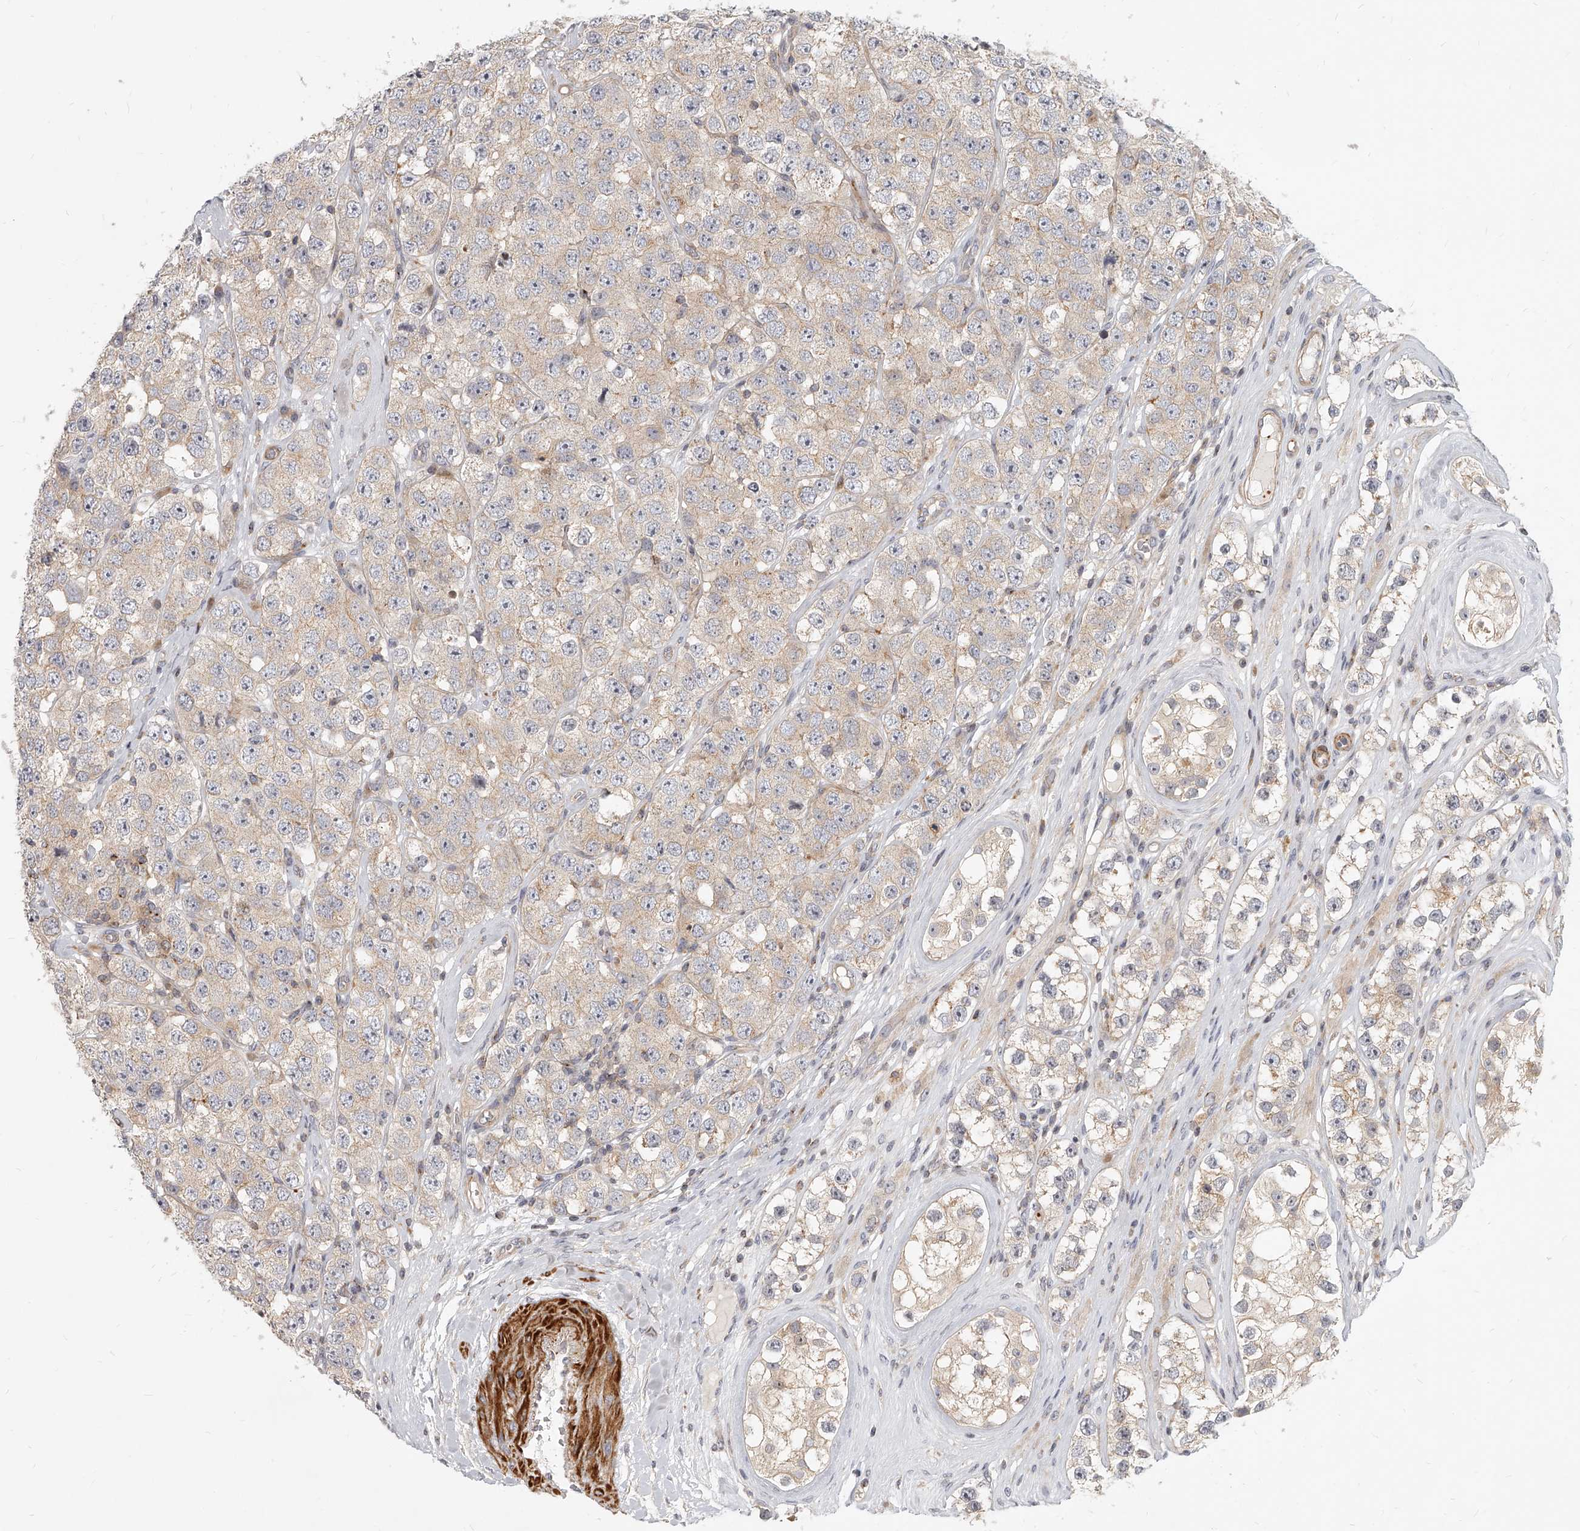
{"staining": {"intensity": "weak", "quantity": ">75%", "location": "cytoplasmic/membranous"}, "tissue": "testis cancer", "cell_type": "Tumor cells", "image_type": "cancer", "snomed": [{"axis": "morphology", "description": "Seminoma, NOS"}, {"axis": "topography", "description": "Testis"}], "caption": "Tumor cells show low levels of weak cytoplasmic/membranous expression in approximately >75% of cells in seminoma (testis). (IHC, brightfield microscopy, high magnification).", "gene": "SLC37A1", "patient": {"sex": "male", "age": 28}}